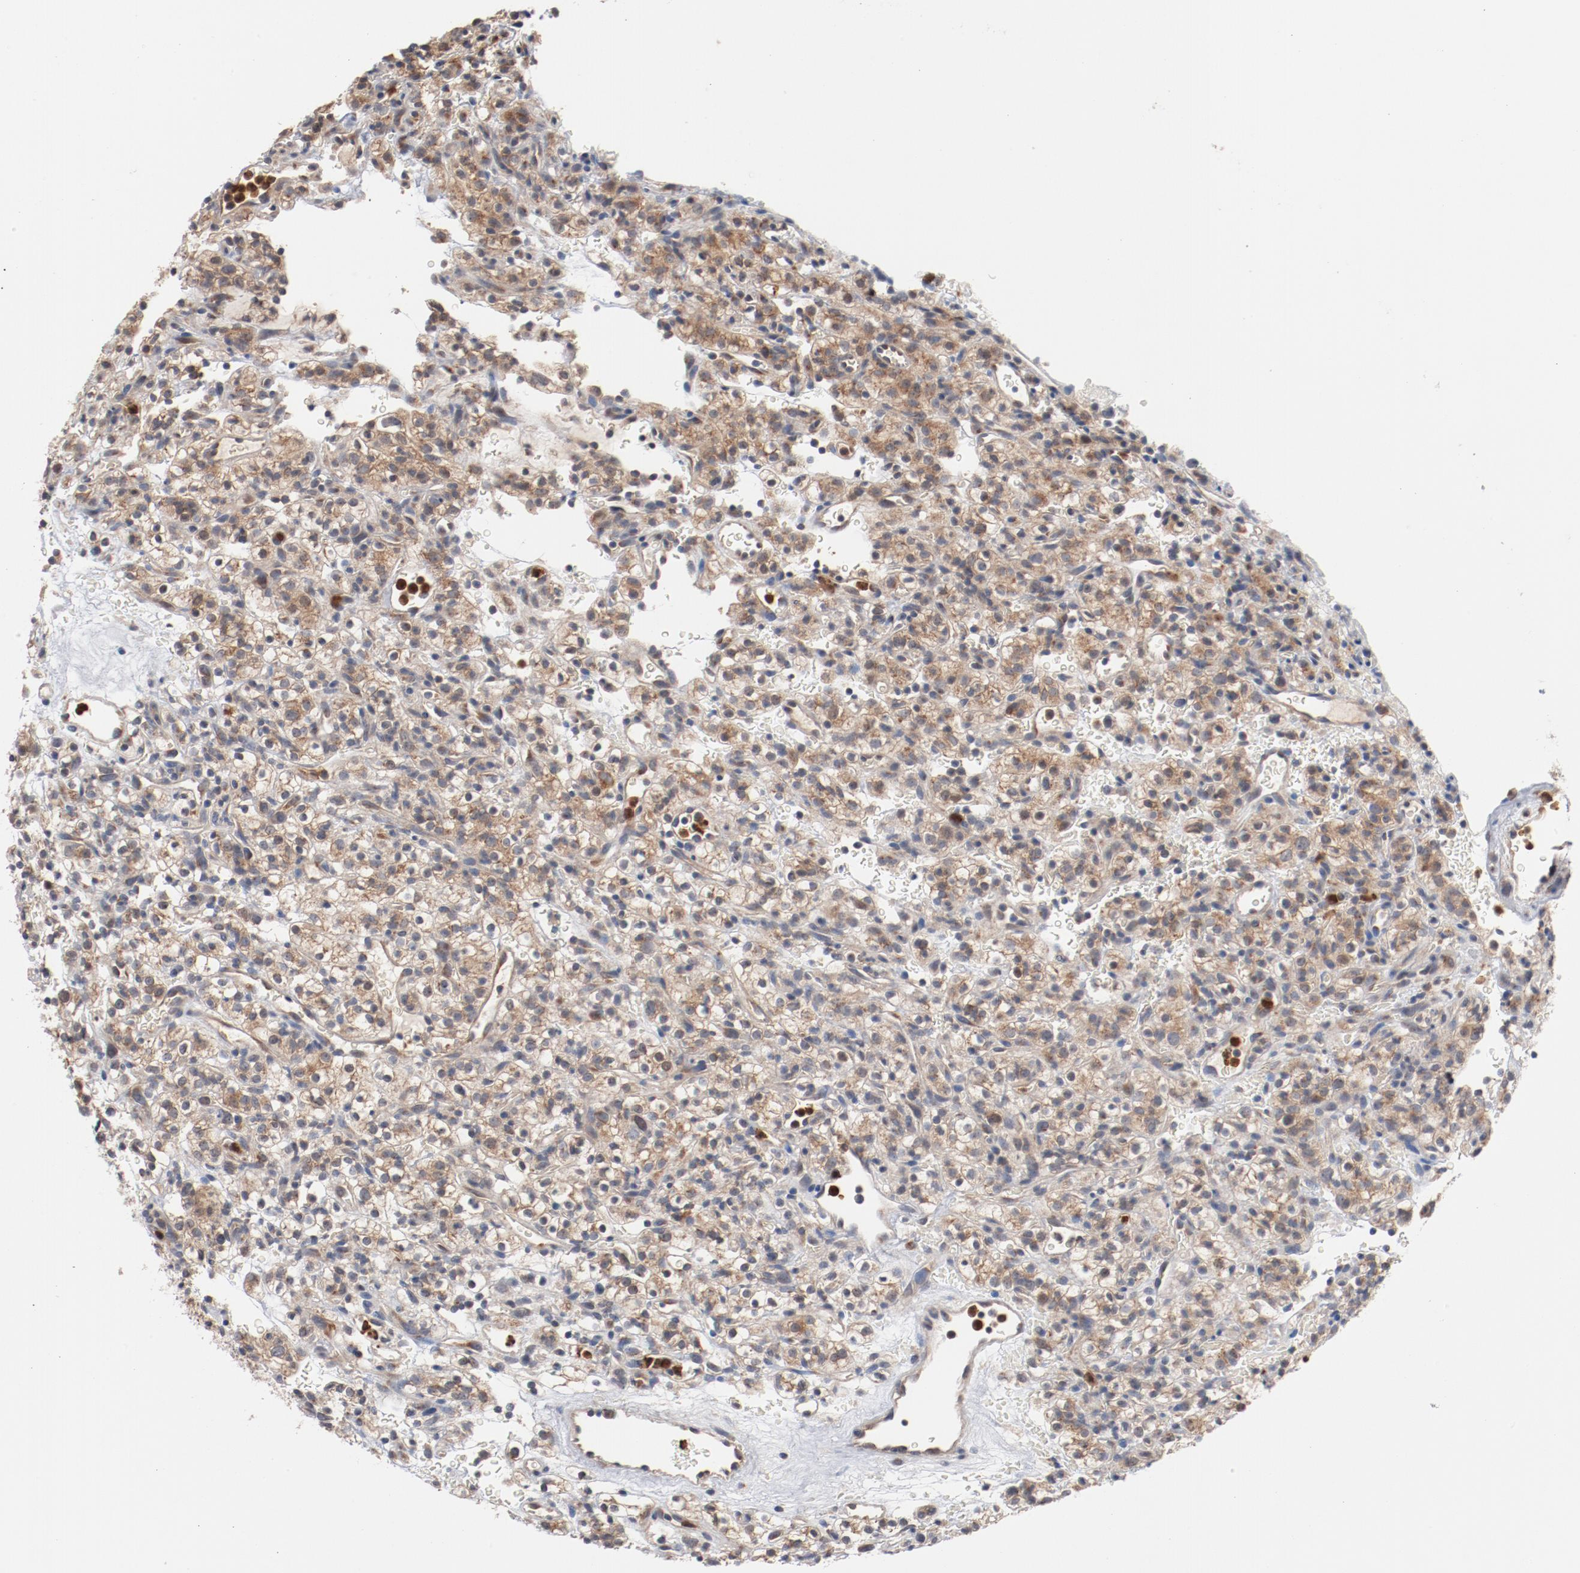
{"staining": {"intensity": "moderate", "quantity": ">75%", "location": "cytoplasmic/membranous"}, "tissue": "renal cancer", "cell_type": "Tumor cells", "image_type": "cancer", "snomed": [{"axis": "morphology", "description": "Normal tissue, NOS"}, {"axis": "morphology", "description": "Adenocarcinoma, NOS"}, {"axis": "topography", "description": "Kidney"}], "caption": "Protein staining of renal adenocarcinoma tissue exhibits moderate cytoplasmic/membranous staining in approximately >75% of tumor cells. (Brightfield microscopy of DAB IHC at high magnification).", "gene": "RNASE11", "patient": {"sex": "female", "age": 72}}